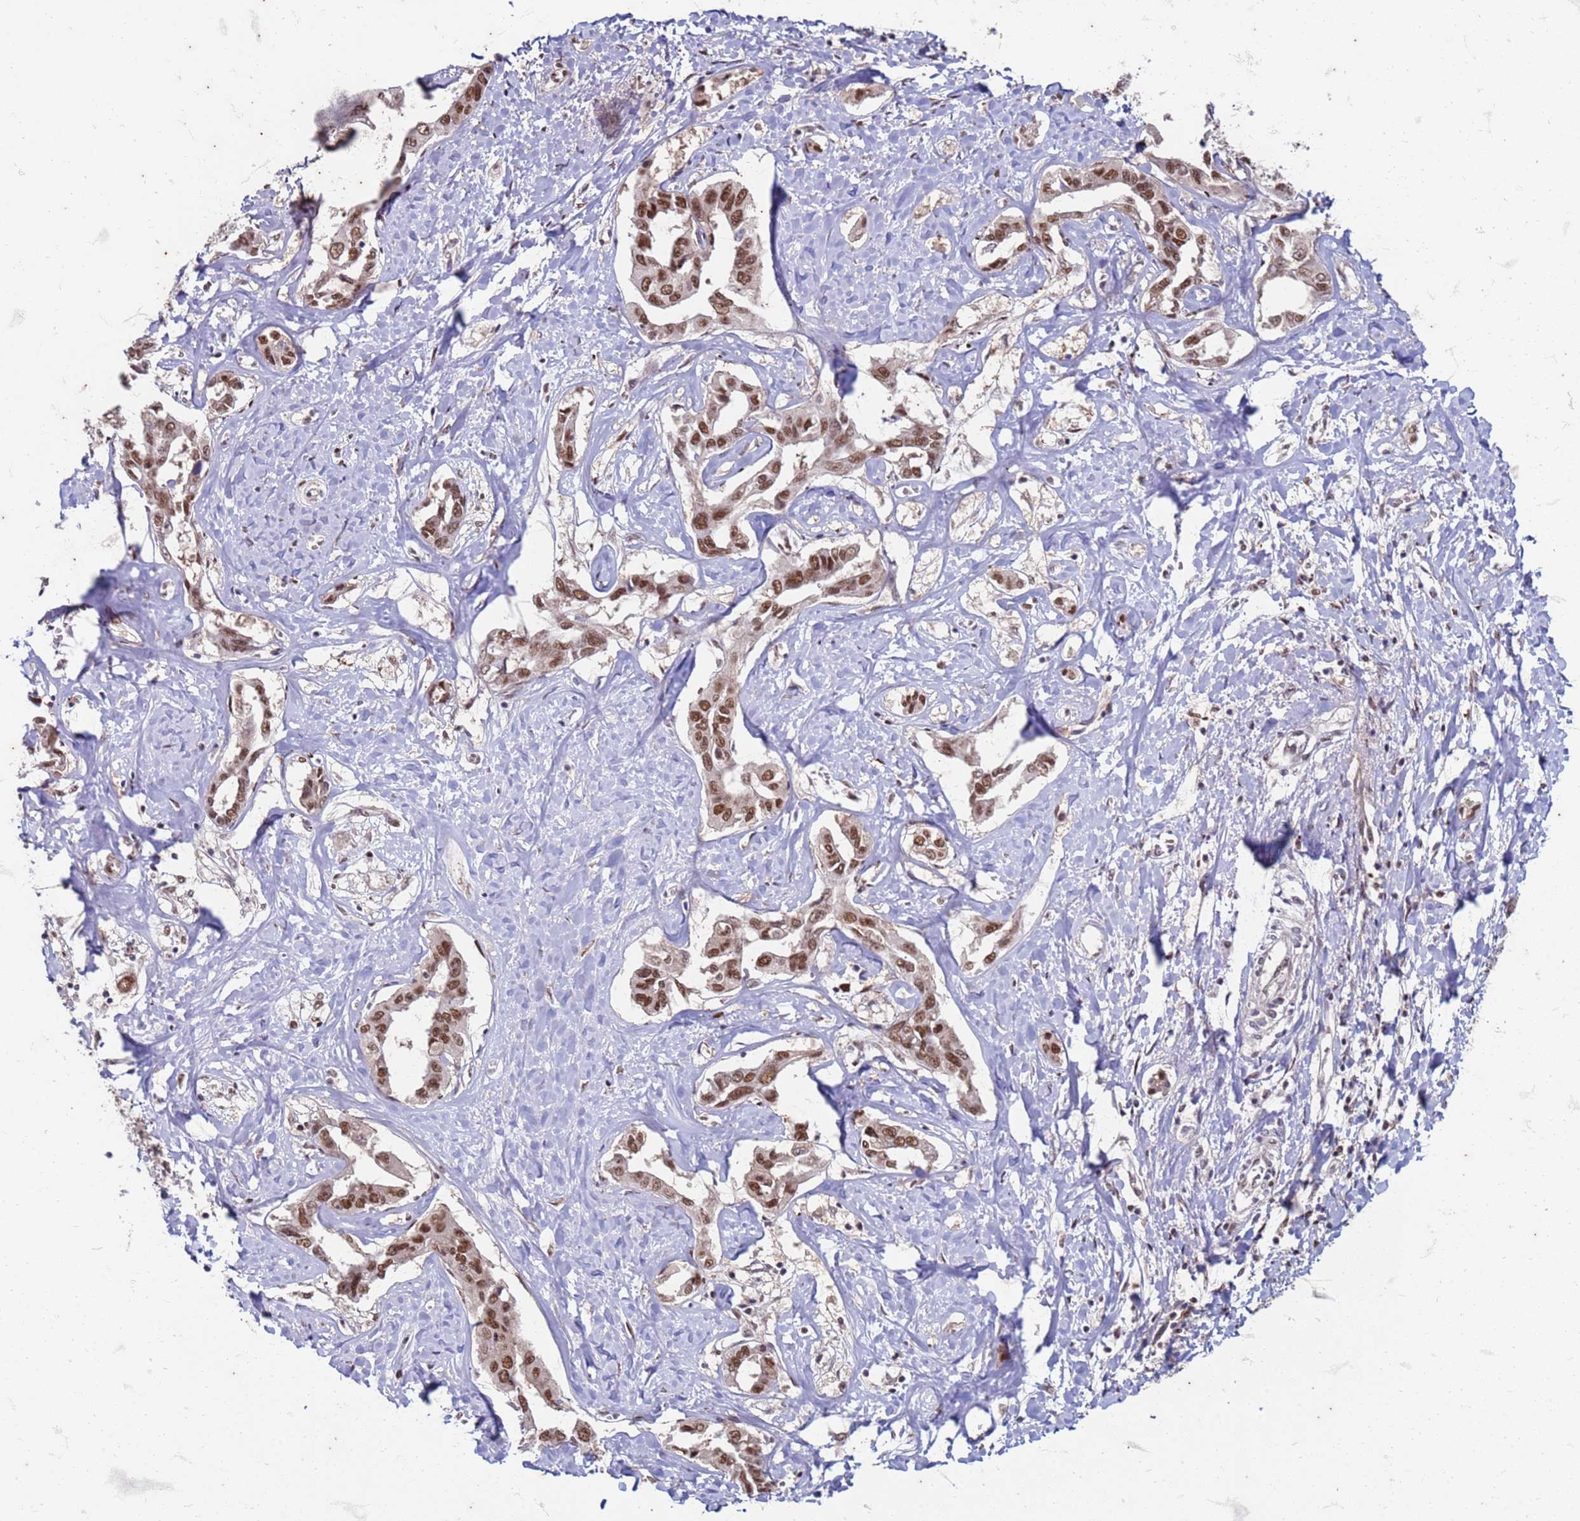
{"staining": {"intensity": "moderate", "quantity": ">75%", "location": "nuclear"}, "tissue": "liver cancer", "cell_type": "Tumor cells", "image_type": "cancer", "snomed": [{"axis": "morphology", "description": "Cholangiocarcinoma"}, {"axis": "topography", "description": "Liver"}], "caption": "This is a histology image of IHC staining of cholangiocarcinoma (liver), which shows moderate positivity in the nuclear of tumor cells.", "gene": "TRMT6", "patient": {"sex": "male", "age": 59}}